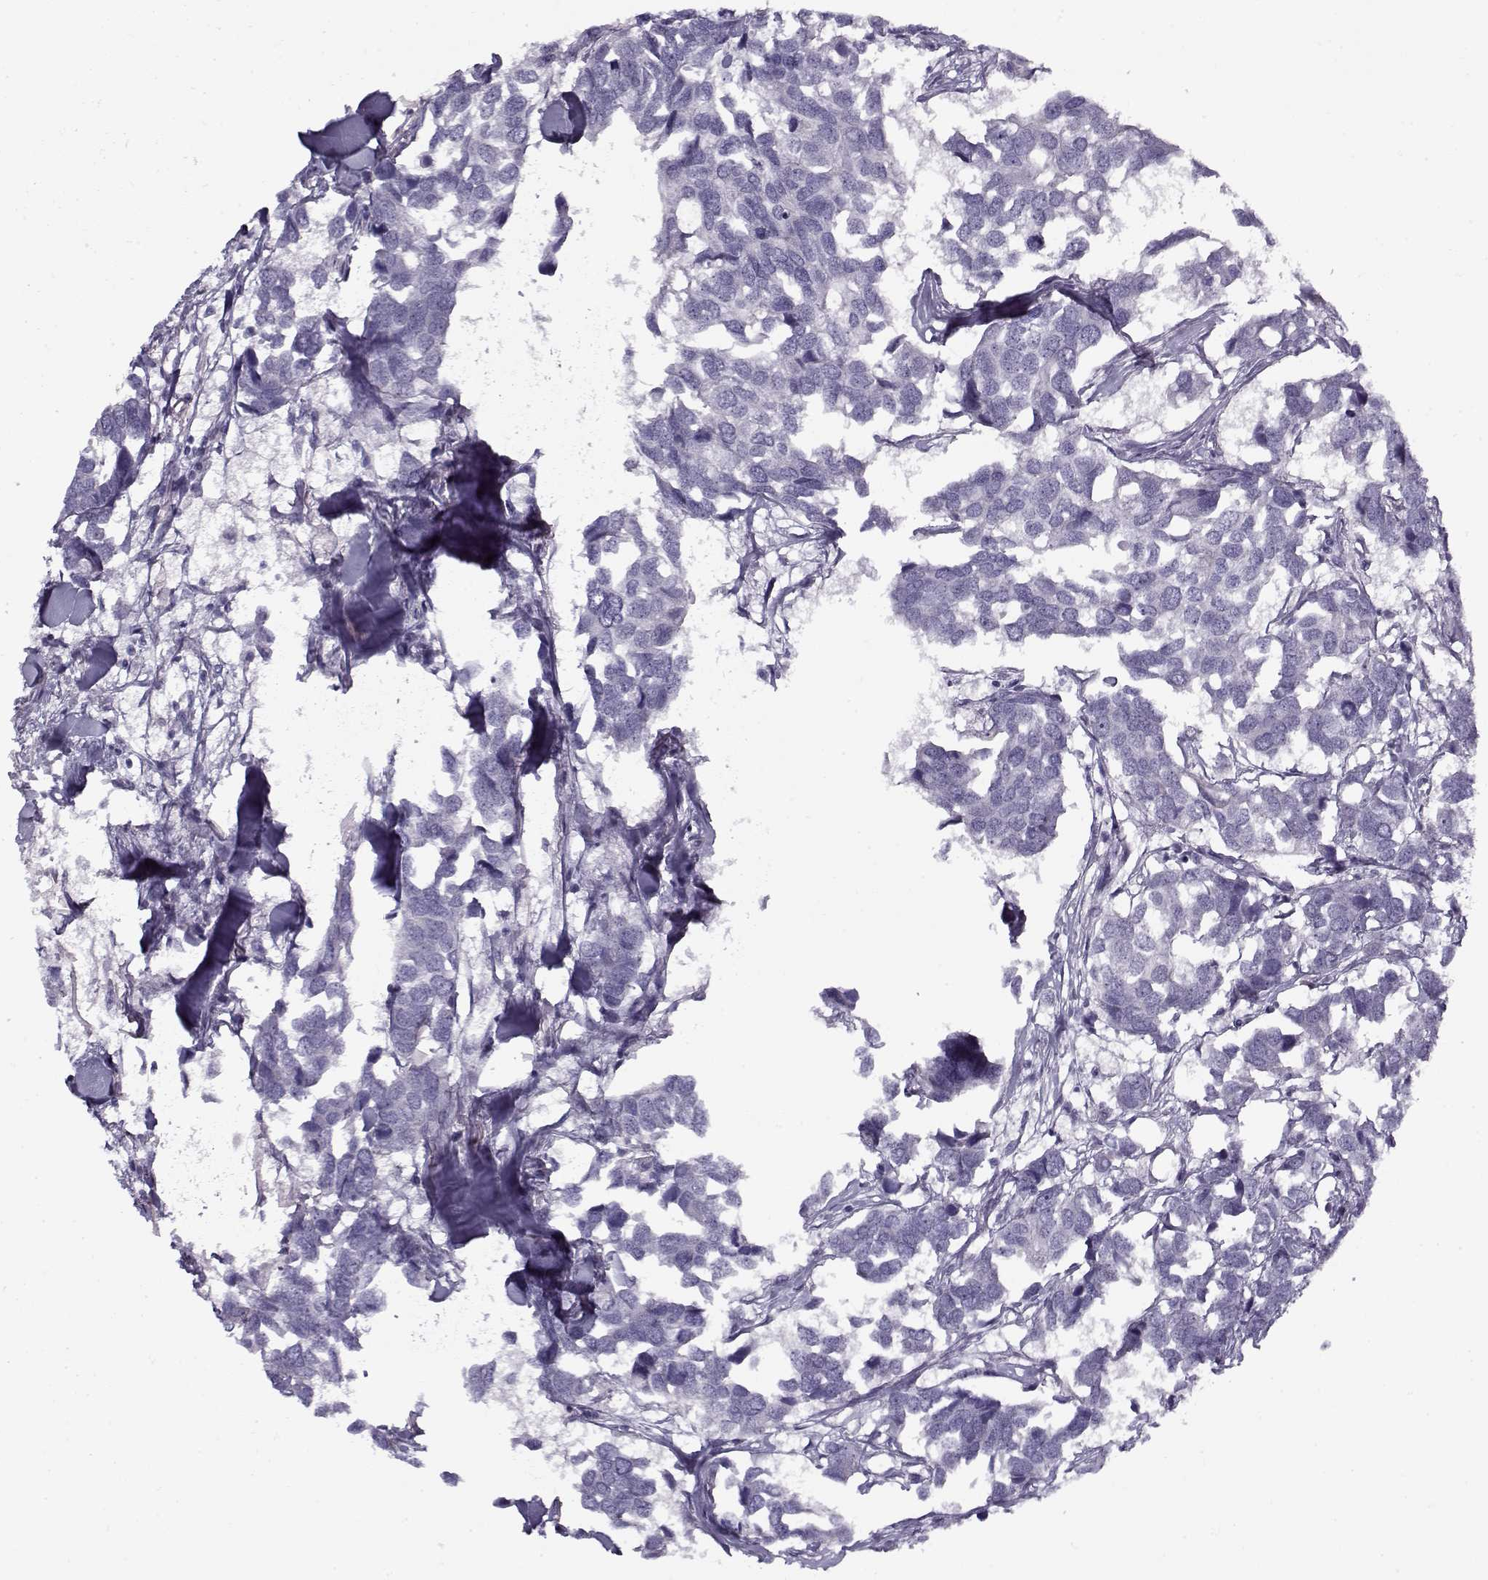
{"staining": {"intensity": "negative", "quantity": "none", "location": "none"}, "tissue": "breast cancer", "cell_type": "Tumor cells", "image_type": "cancer", "snomed": [{"axis": "morphology", "description": "Duct carcinoma"}, {"axis": "topography", "description": "Breast"}], "caption": "DAB (3,3'-diaminobenzidine) immunohistochemical staining of human breast cancer exhibits no significant positivity in tumor cells. Nuclei are stained in blue.", "gene": "PP2D1", "patient": {"sex": "female", "age": 83}}